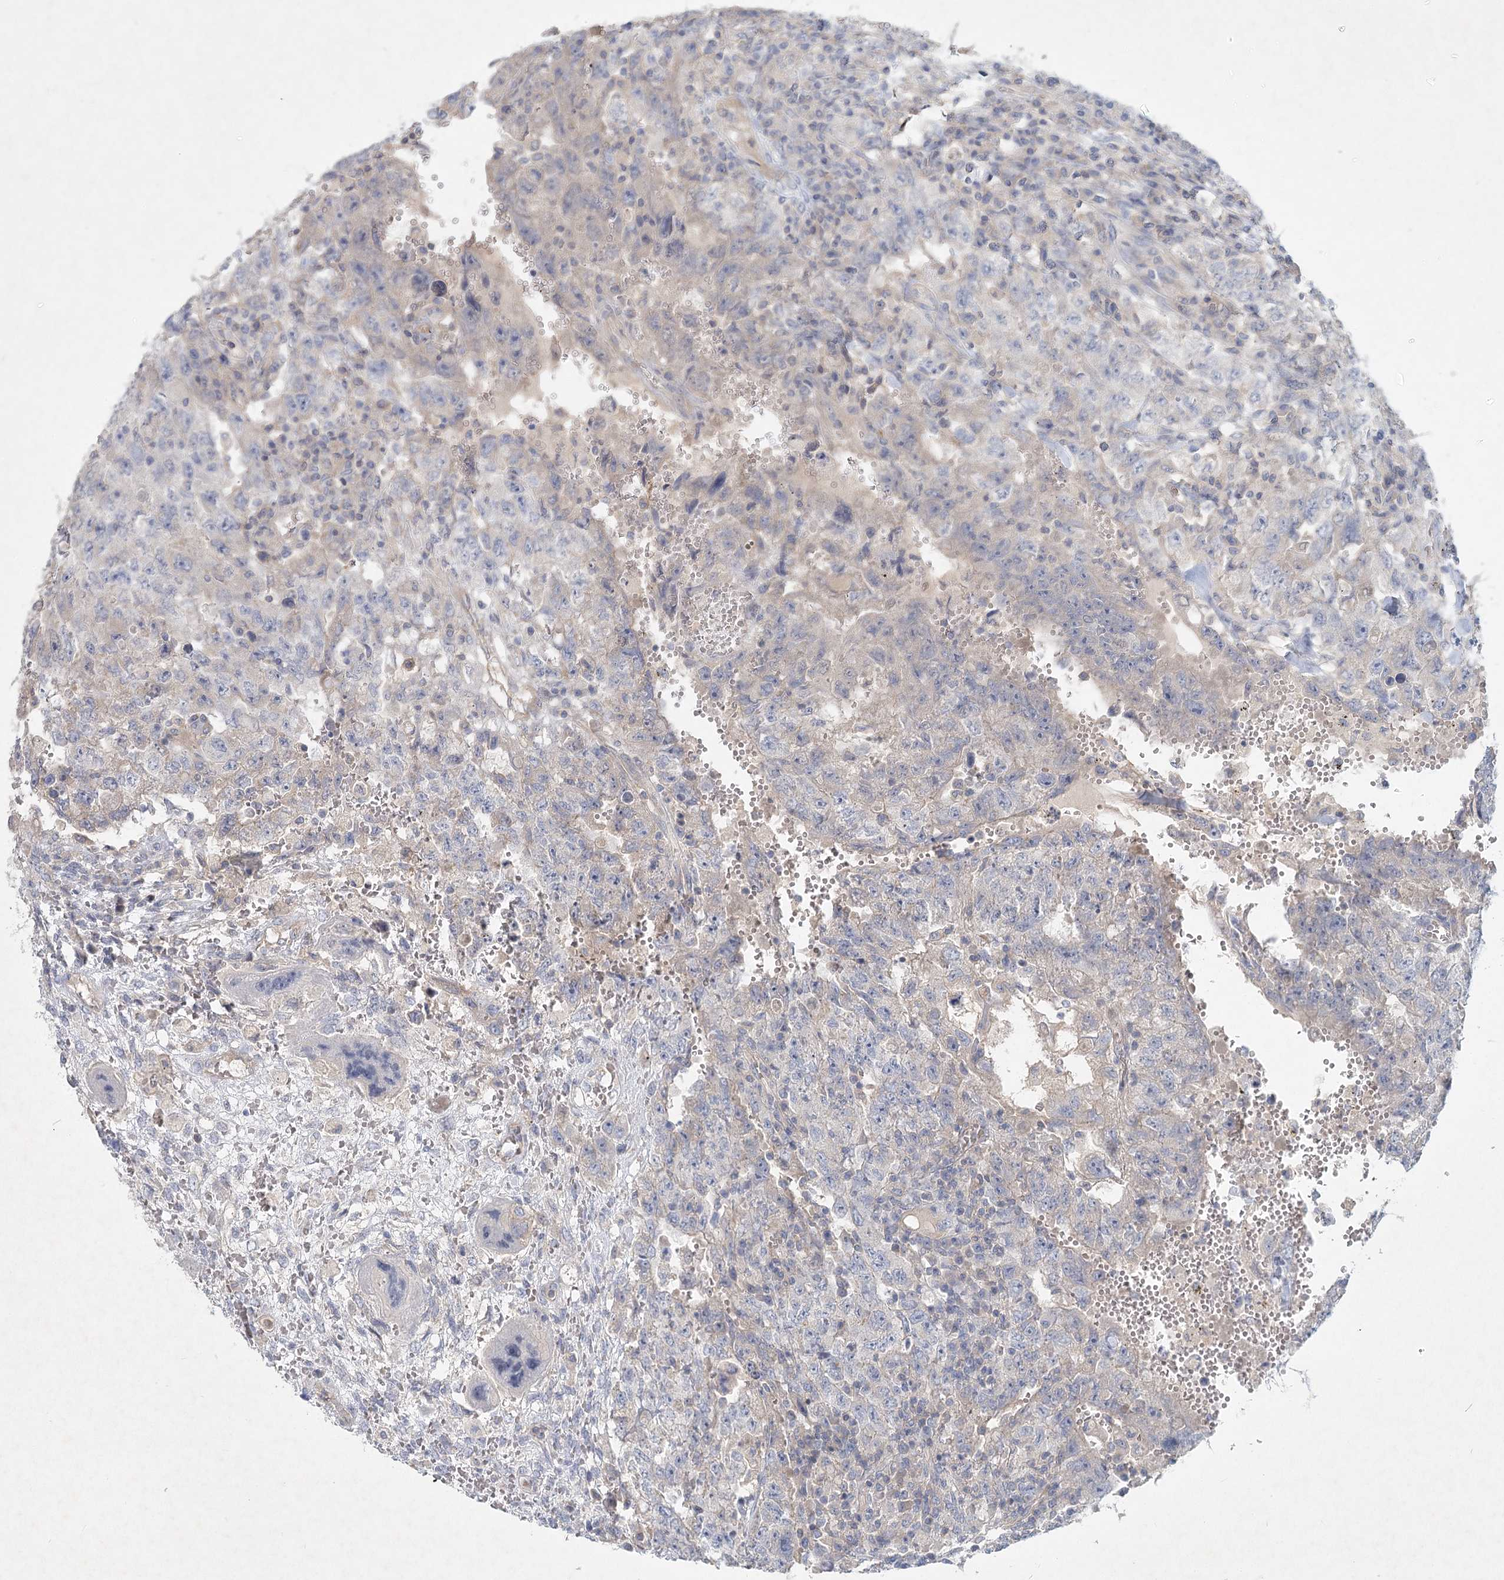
{"staining": {"intensity": "weak", "quantity": "<25%", "location": "cytoplasmic/membranous"}, "tissue": "testis cancer", "cell_type": "Tumor cells", "image_type": "cancer", "snomed": [{"axis": "morphology", "description": "Carcinoma, Embryonal, NOS"}, {"axis": "topography", "description": "Testis"}], "caption": "IHC micrograph of neoplastic tissue: testis cancer stained with DAB (3,3'-diaminobenzidine) shows no significant protein positivity in tumor cells.", "gene": "DNMBP", "patient": {"sex": "male", "age": 26}}